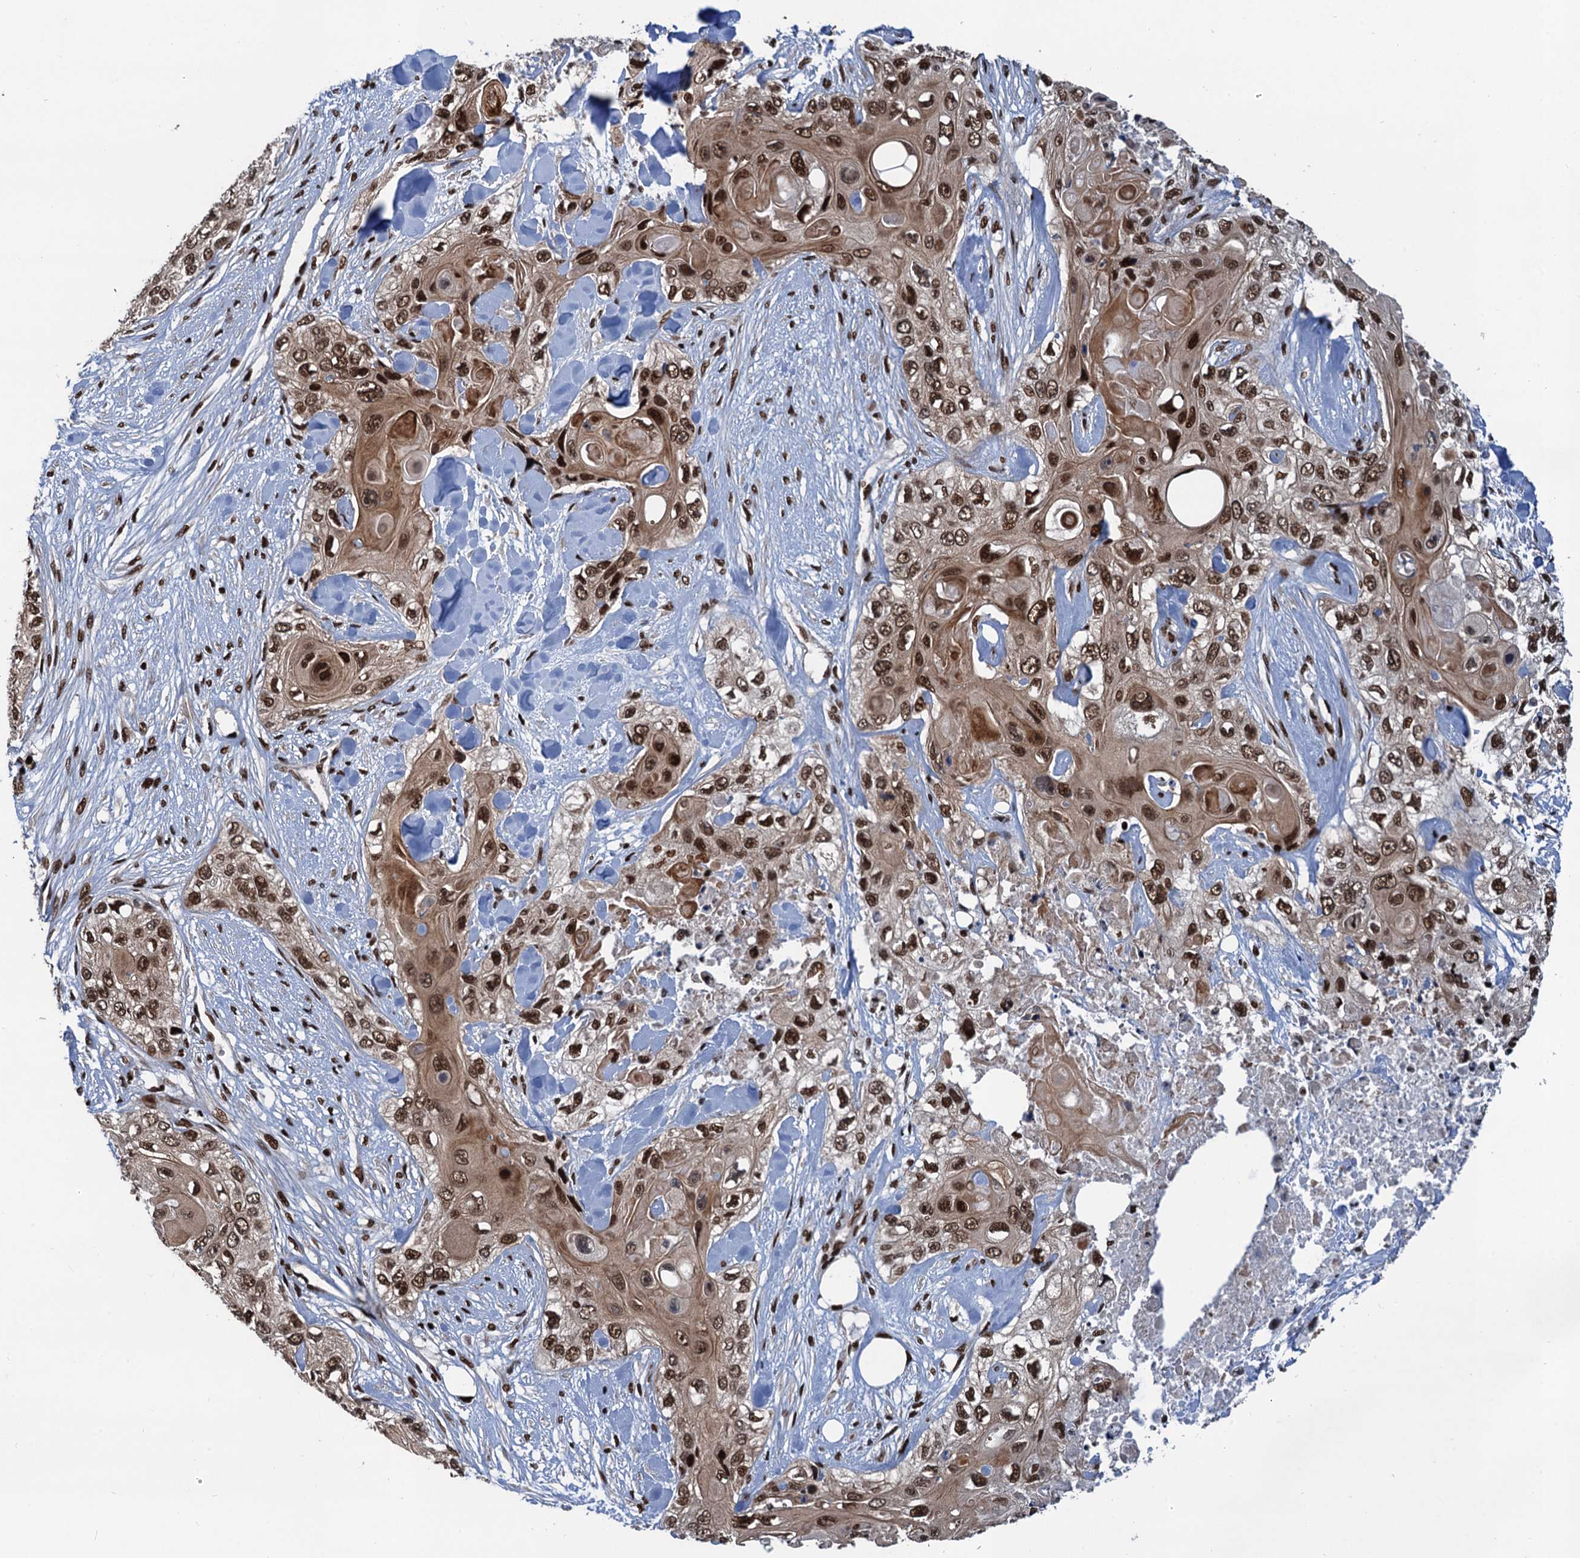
{"staining": {"intensity": "moderate", "quantity": ">75%", "location": "cytoplasmic/membranous,nuclear"}, "tissue": "skin cancer", "cell_type": "Tumor cells", "image_type": "cancer", "snomed": [{"axis": "morphology", "description": "Normal tissue, NOS"}, {"axis": "morphology", "description": "Squamous cell carcinoma, NOS"}, {"axis": "topography", "description": "Skin"}], "caption": "A photomicrograph of squamous cell carcinoma (skin) stained for a protein shows moderate cytoplasmic/membranous and nuclear brown staining in tumor cells.", "gene": "PPP4R1", "patient": {"sex": "male", "age": 72}}